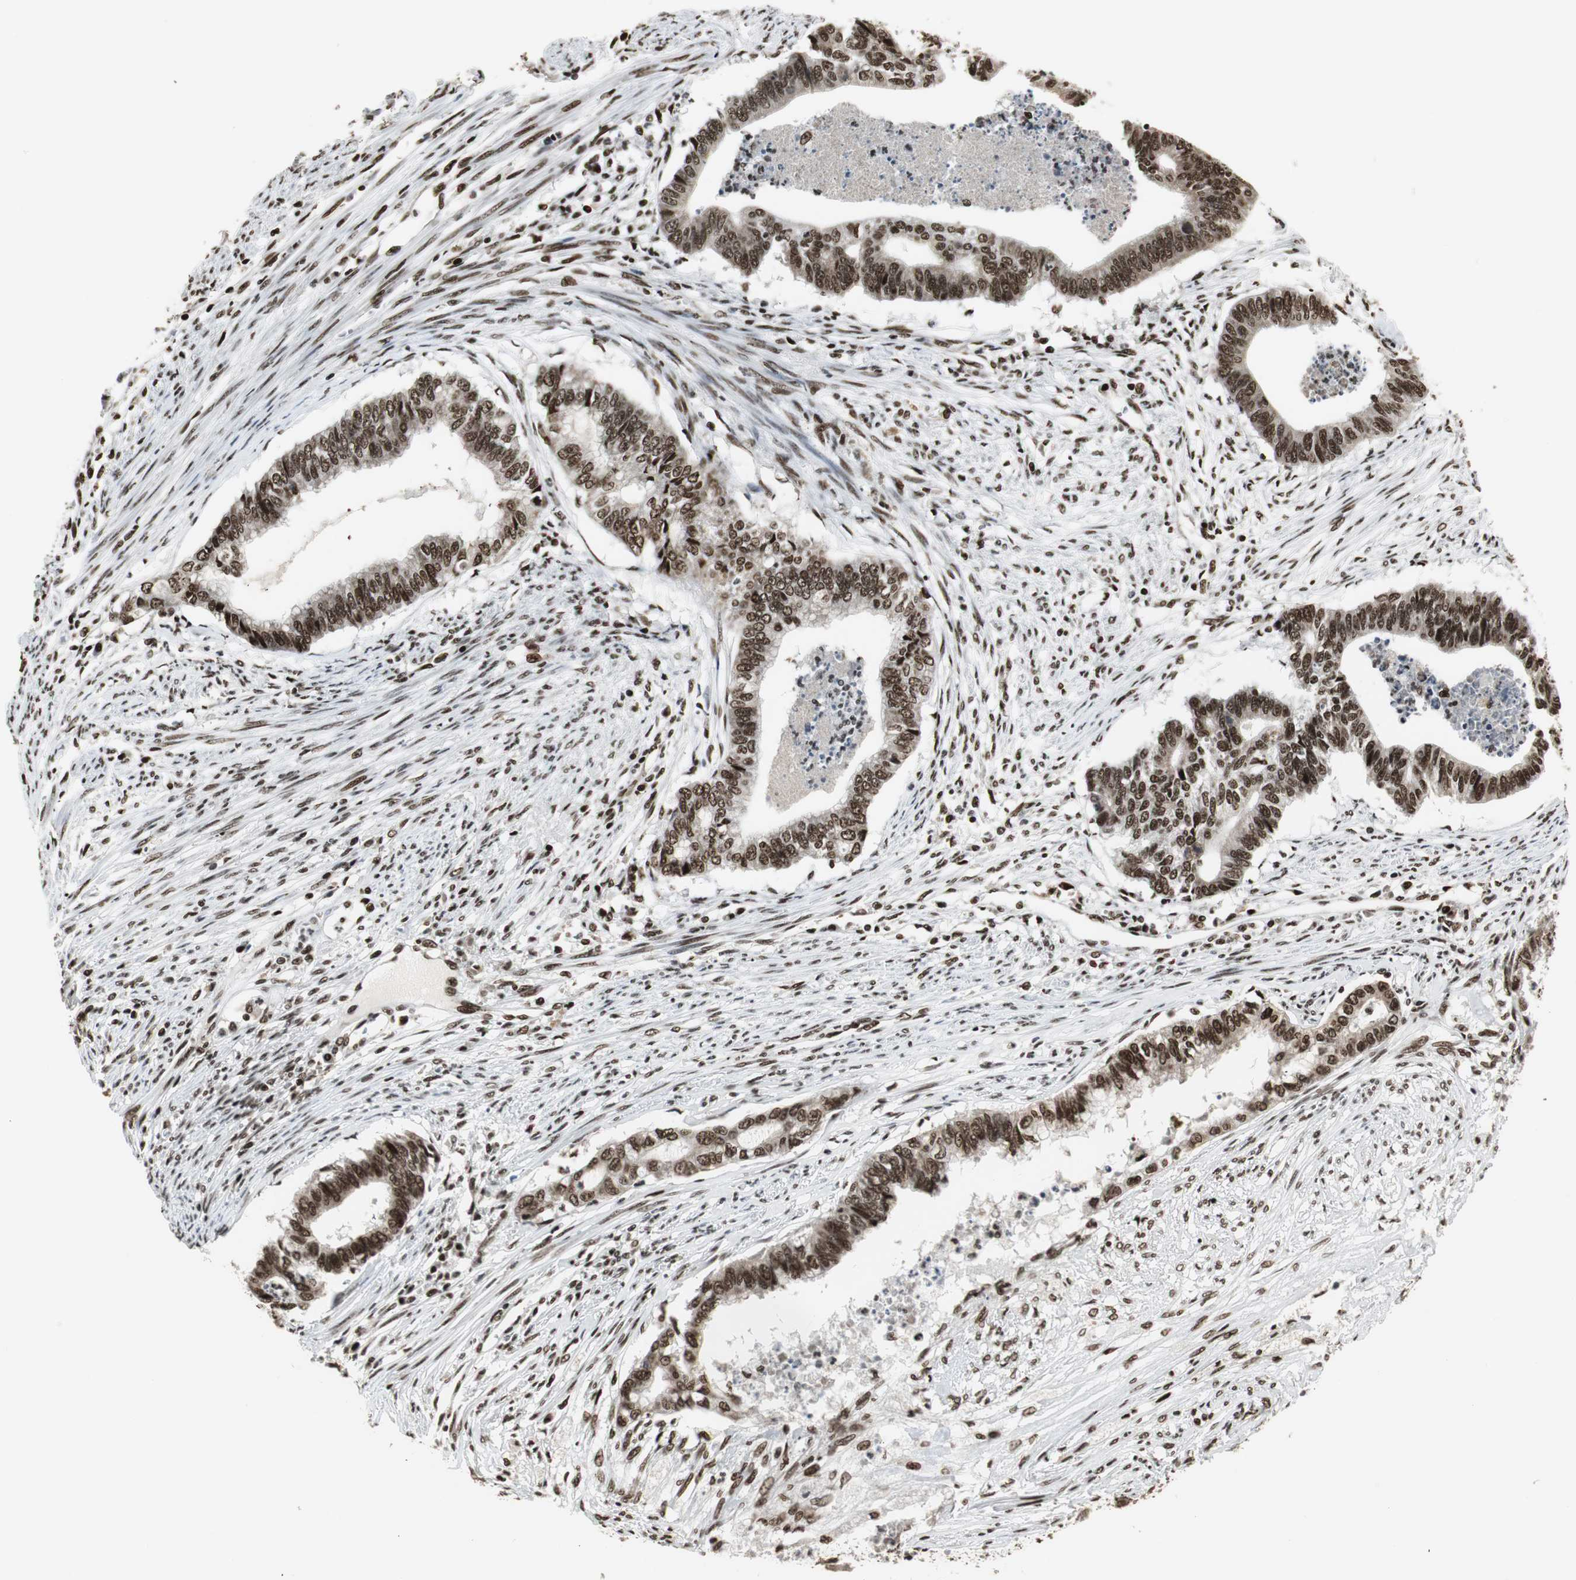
{"staining": {"intensity": "strong", "quantity": ">75%", "location": "nuclear"}, "tissue": "endometrial cancer", "cell_type": "Tumor cells", "image_type": "cancer", "snomed": [{"axis": "morphology", "description": "Adenocarcinoma, NOS"}, {"axis": "topography", "description": "Endometrium"}], "caption": "DAB immunohistochemical staining of endometrial cancer exhibits strong nuclear protein expression in approximately >75% of tumor cells. Nuclei are stained in blue.", "gene": "PARN", "patient": {"sex": "female", "age": 79}}